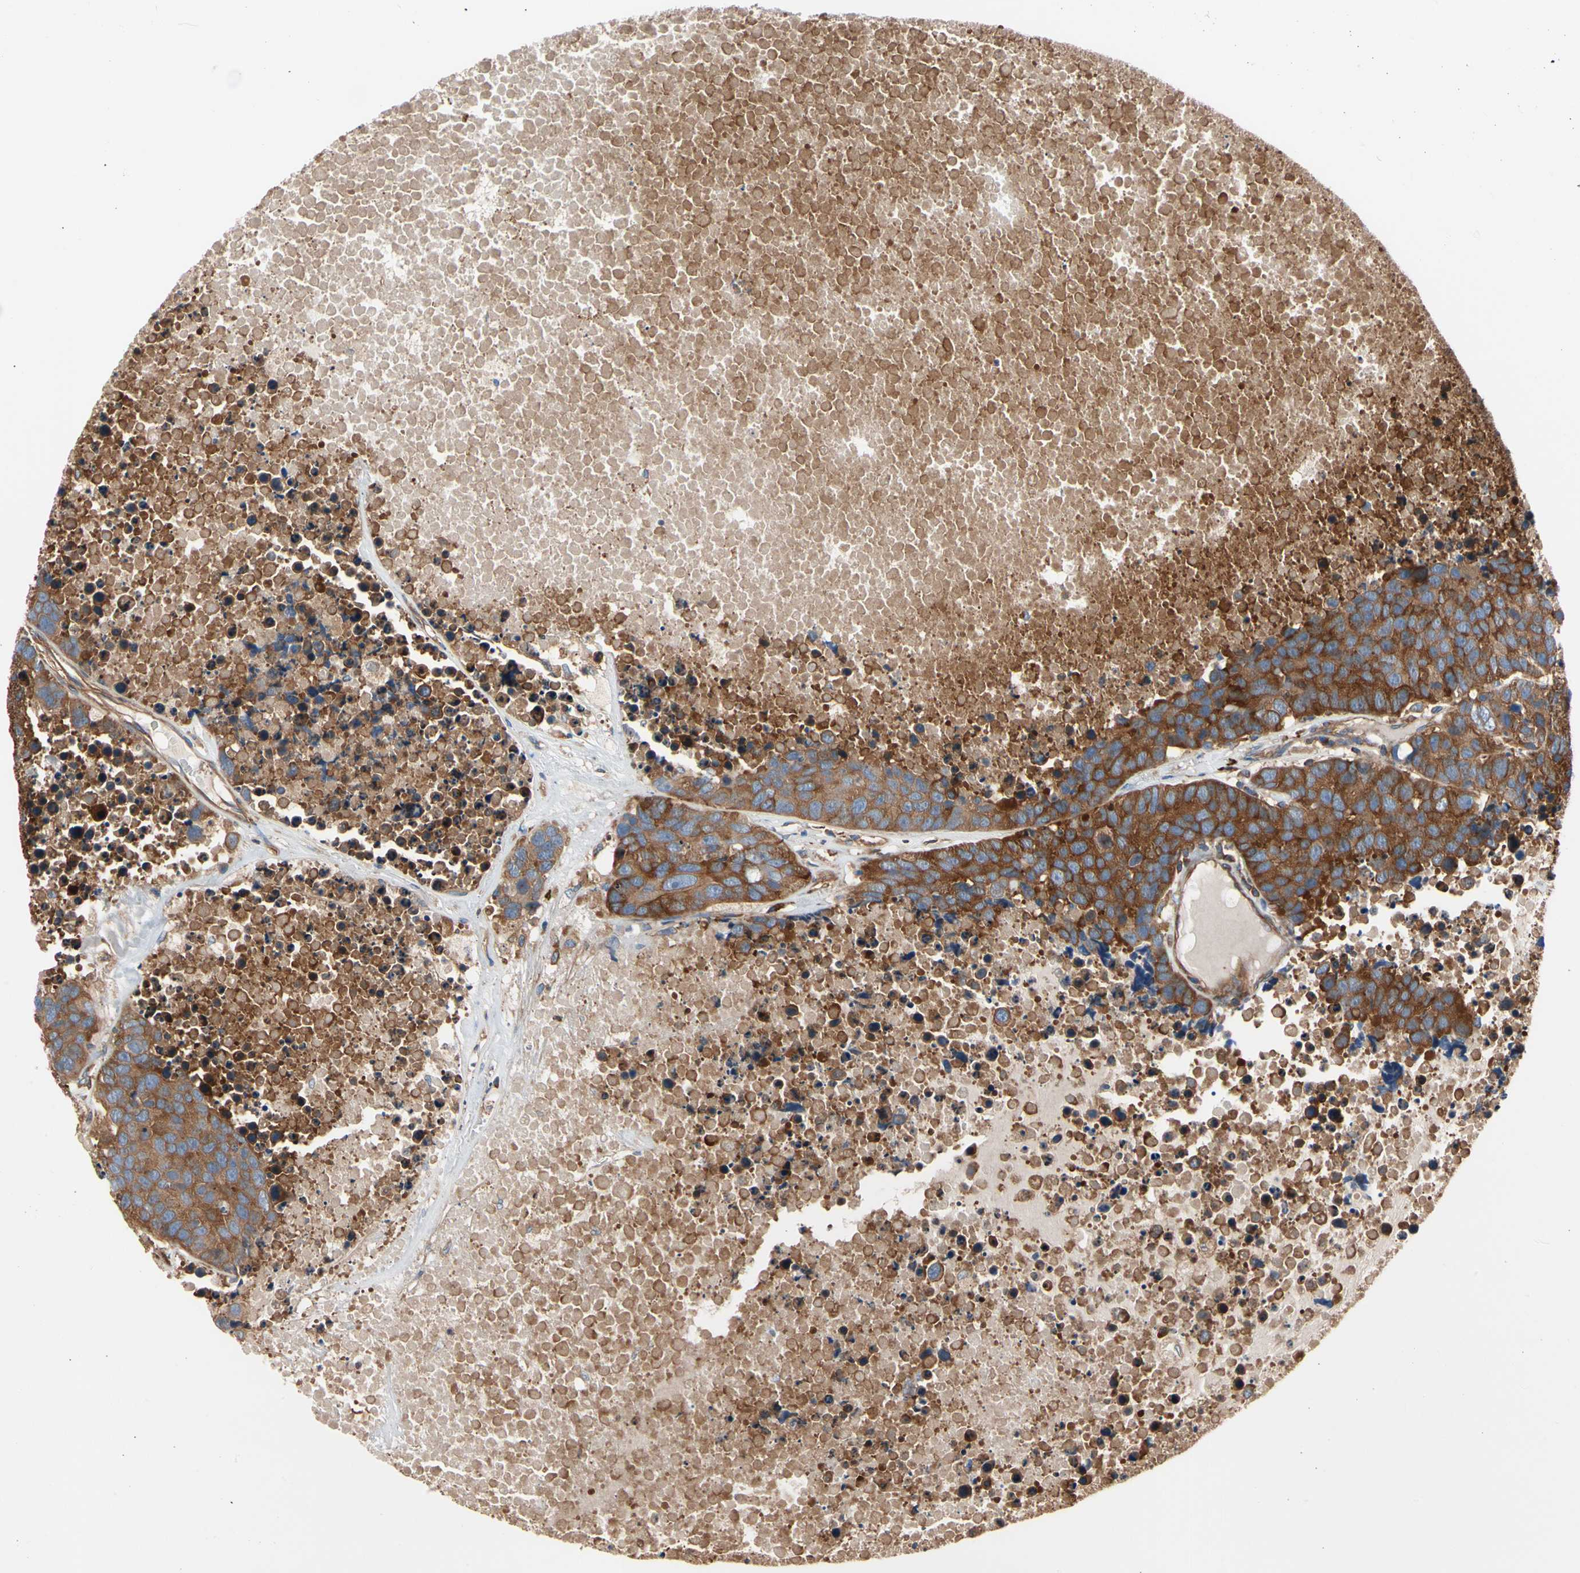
{"staining": {"intensity": "strong", "quantity": ">75%", "location": "cytoplasmic/membranous"}, "tissue": "carcinoid", "cell_type": "Tumor cells", "image_type": "cancer", "snomed": [{"axis": "morphology", "description": "Carcinoid, malignant, NOS"}, {"axis": "topography", "description": "Lung"}], "caption": "Immunohistochemistry histopathology image of human carcinoid stained for a protein (brown), which shows high levels of strong cytoplasmic/membranous staining in about >75% of tumor cells.", "gene": "ROCK1", "patient": {"sex": "male", "age": 60}}